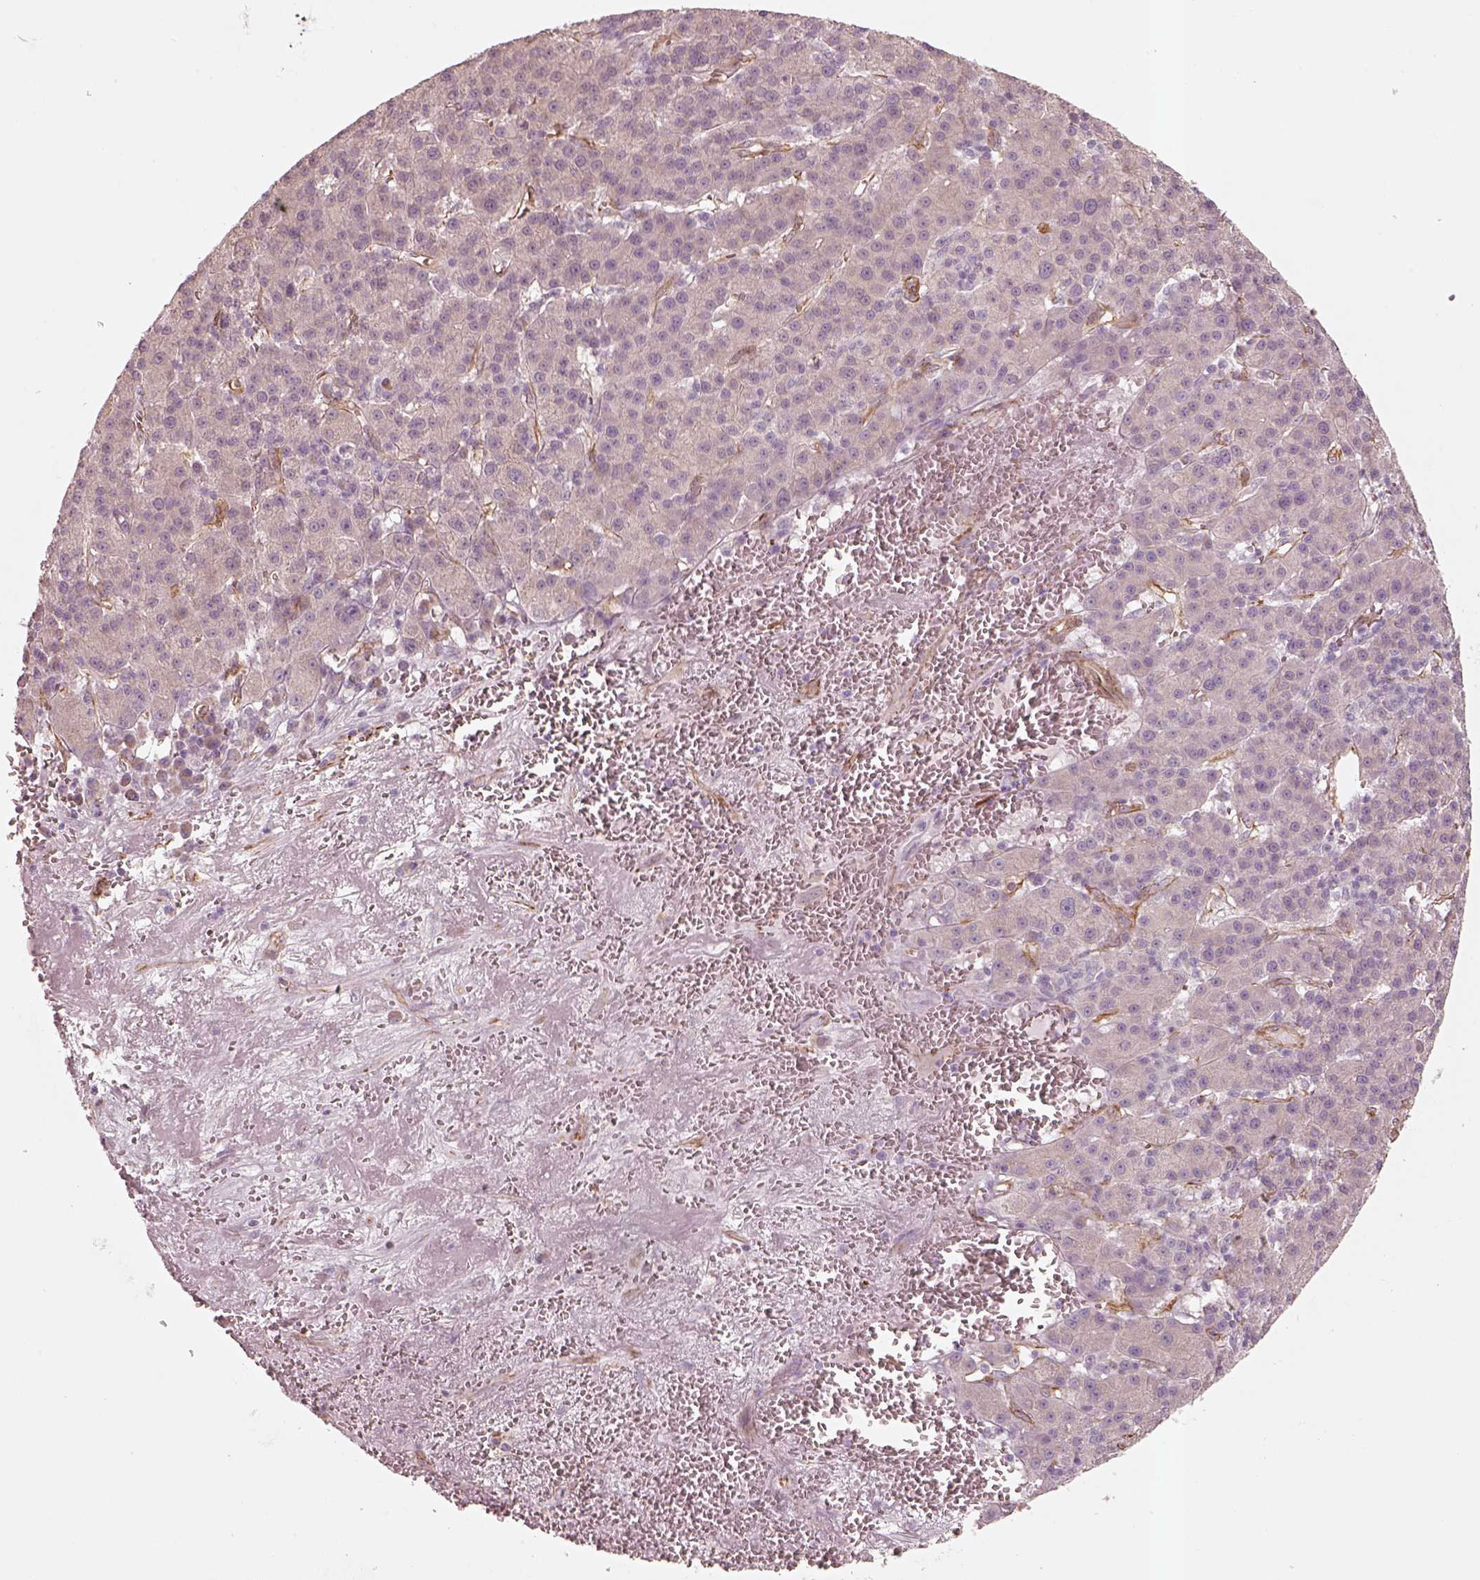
{"staining": {"intensity": "negative", "quantity": "none", "location": "none"}, "tissue": "liver cancer", "cell_type": "Tumor cells", "image_type": "cancer", "snomed": [{"axis": "morphology", "description": "Carcinoma, Hepatocellular, NOS"}, {"axis": "topography", "description": "Liver"}], "caption": "Human hepatocellular carcinoma (liver) stained for a protein using immunohistochemistry (IHC) displays no expression in tumor cells.", "gene": "CRYM", "patient": {"sex": "female", "age": 60}}